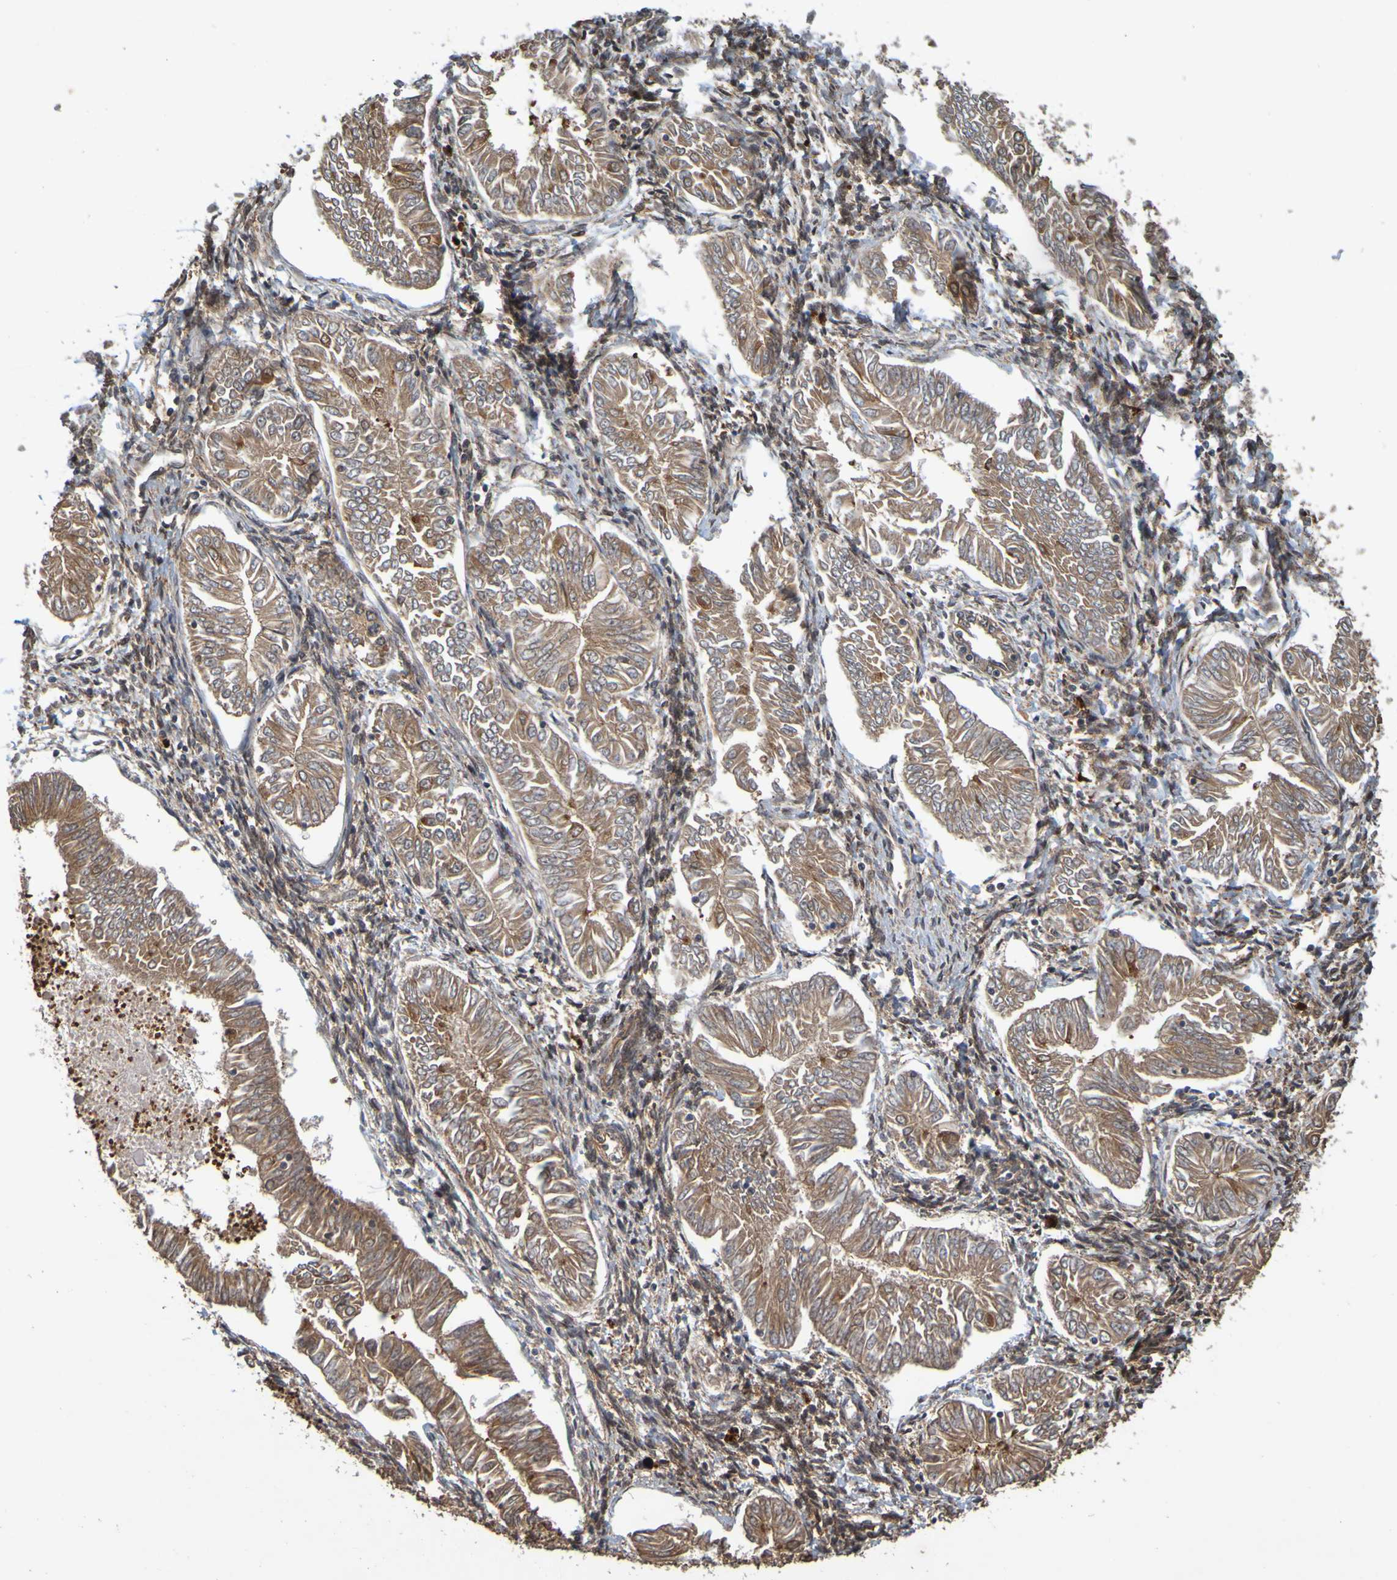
{"staining": {"intensity": "moderate", "quantity": ">75%", "location": "cytoplasmic/membranous"}, "tissue": "endometrial cancer", "cell_type": "Tumor cells", "image_type": "cancer", "snomed": [{"axis": "morphology", "description": "Adenocarcinoma, NOS"}, {"axis": "topography", "description": "Endometrium"}], "caption": "Immunohistochemical staining of endometrial adenocarcinoma demonstrates moderate cytoplasmic/membranous protein staining in approximately >75% of tumor cells.", "gene": "OCRL", "patient": {"sex": "female", "age": 53}}